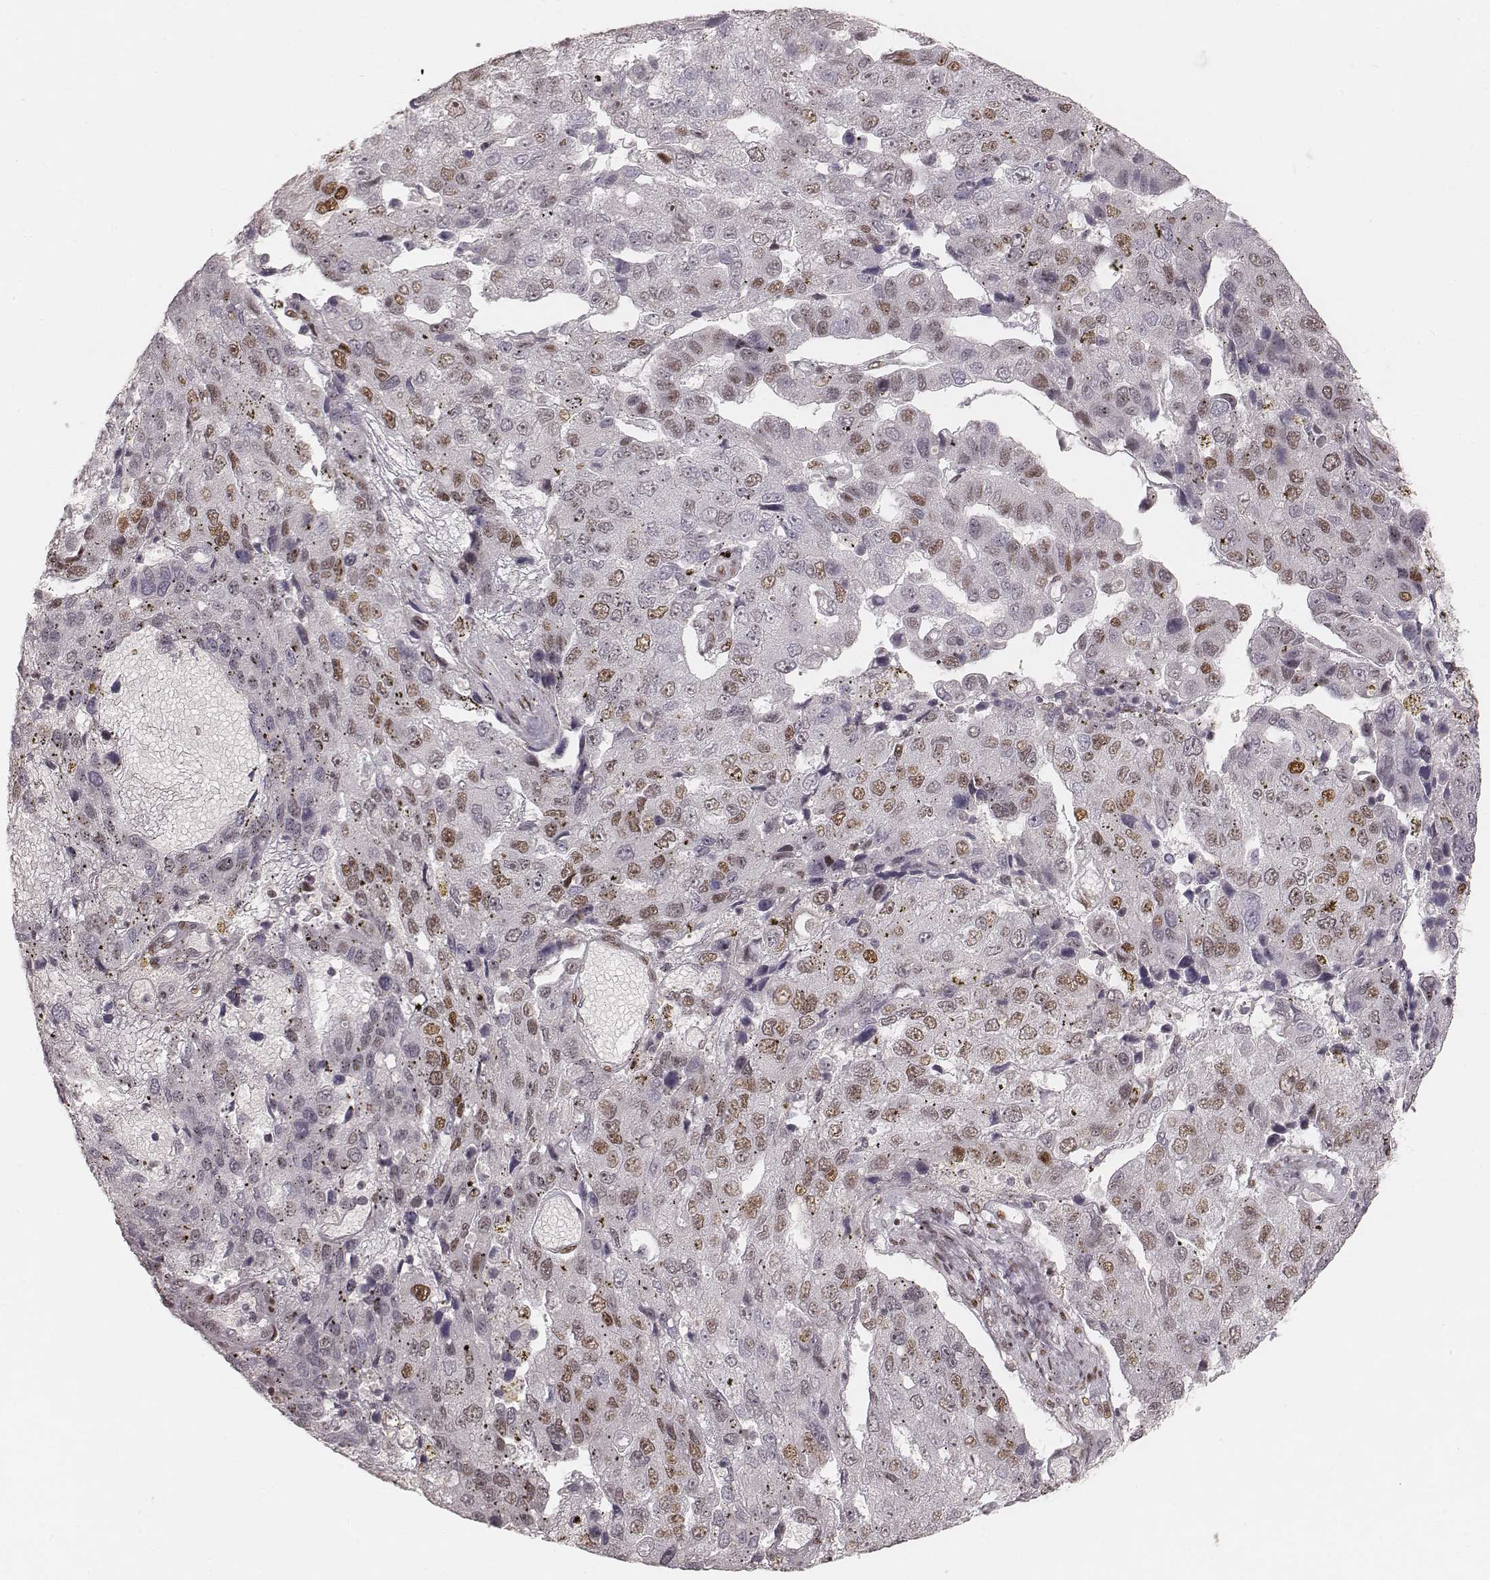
{"staining": {"intensity": "moderate", "quantity": ">75%", "location": "nuclear"}, "tissue": "pancreatic cancer", "cell_type": "Tumor cells", "image_type": "cancer", "snomed": [{"axis": "morphology", "description": "Adenocarcinoma, NOS"}, {"axis": "topography", "description": "Pancreas"}], "caption": "This image exhibits IHC staining of pancreatic adenocarcinoma, with medium moderate nuclear expression in about >75% of tumor cells.", "gene": "HNRNPC", "patient": {"sex": "female", "age": 61}}